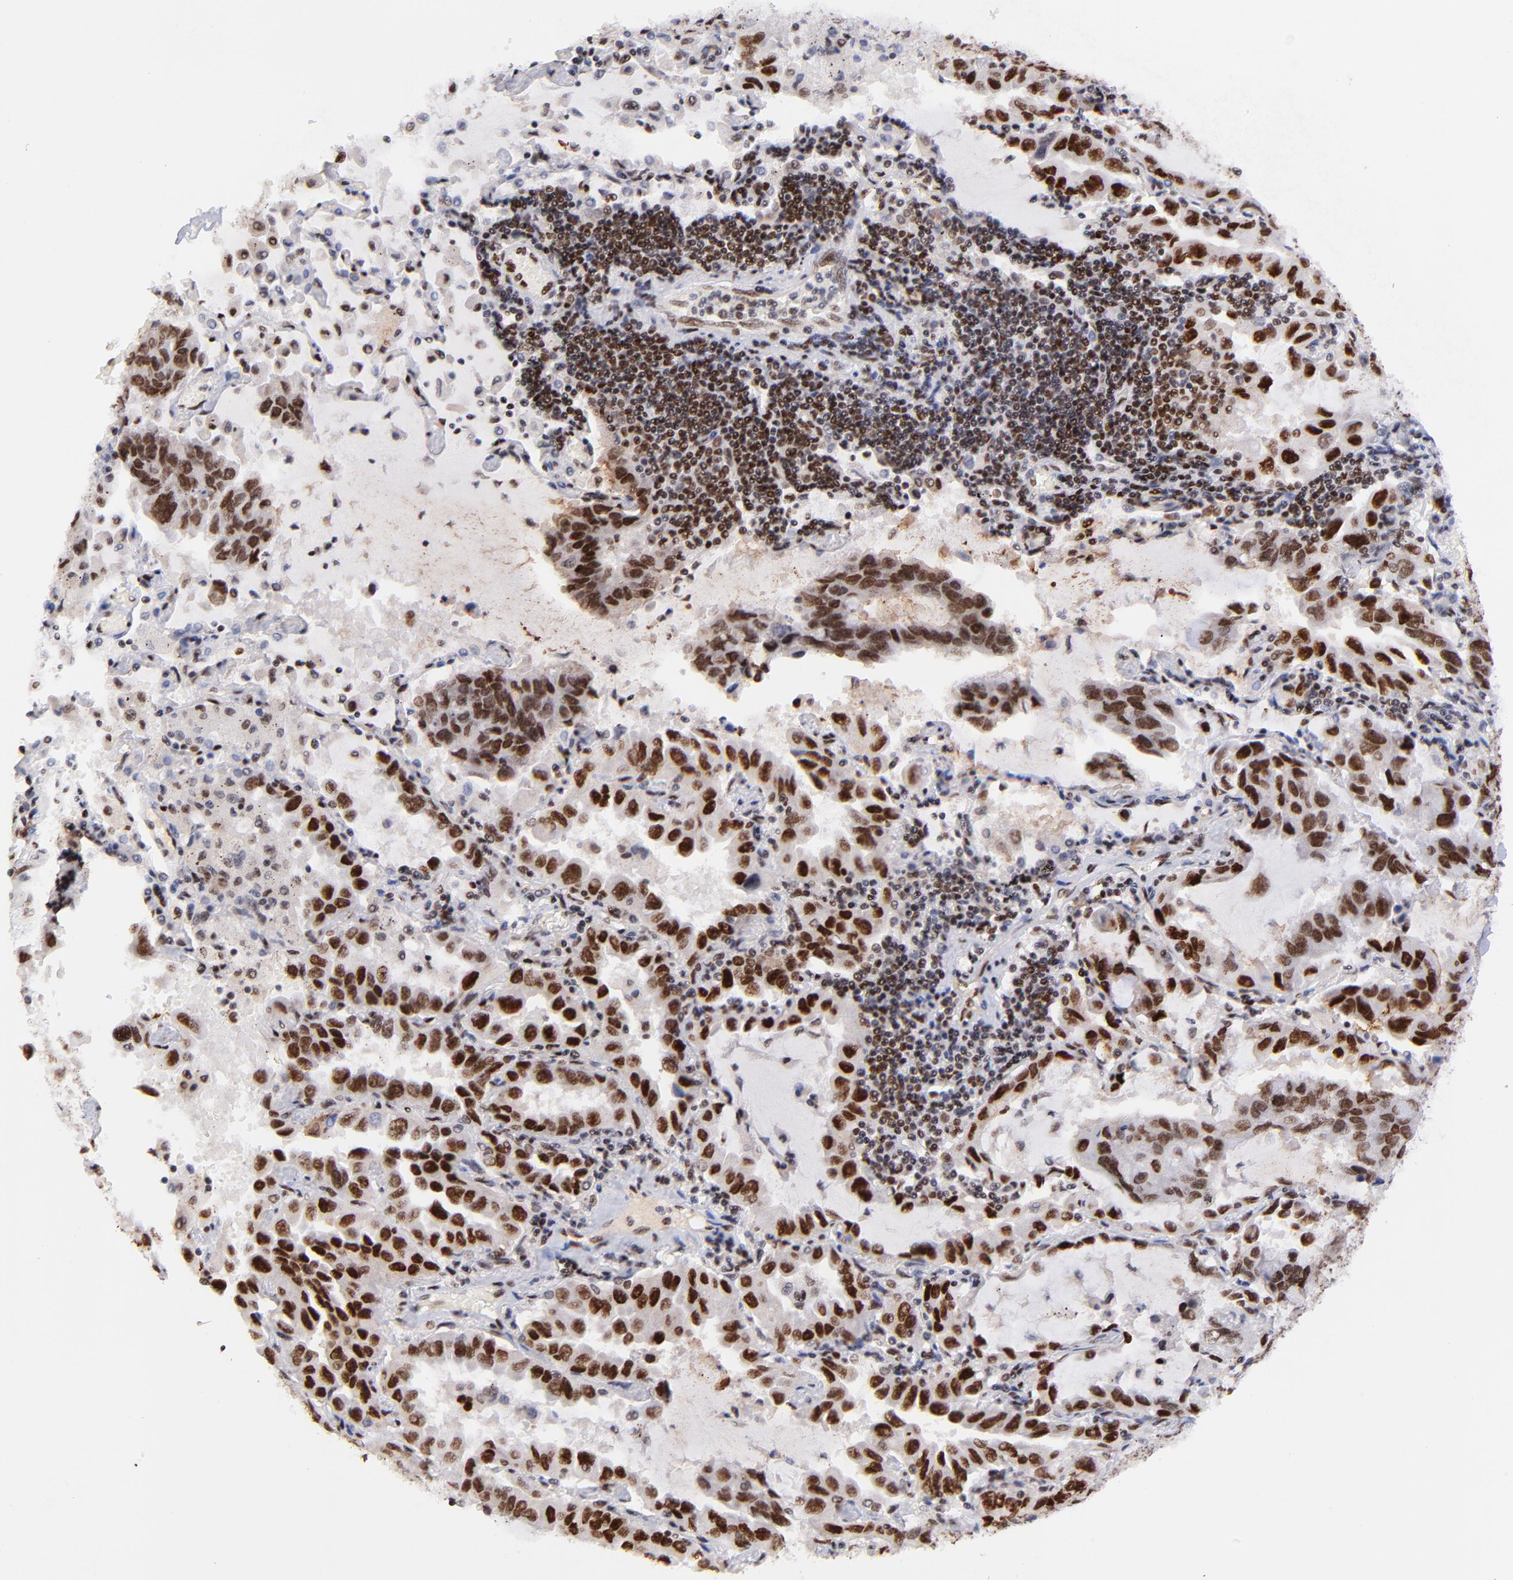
{"staining": {"intensity": "strong", "quantity": ">75%", "location": "nuclear"}, "tissue": "lung cancer", "cell_type": "Tumor cells", "image_type": "cancer", "snomed": [{"axis": "morphology", "description": "Adenocarcinoma, NOS"}, {"axis": "topography", "description": "Lung"}], "caption": "Immunohistochemical staining of lung cancer demonstrates high levels of strong nuclear positivity in about >75% of tumor cells.", "gene": "MIDEAS", "patient": {"sex": "male", "age": 64}}